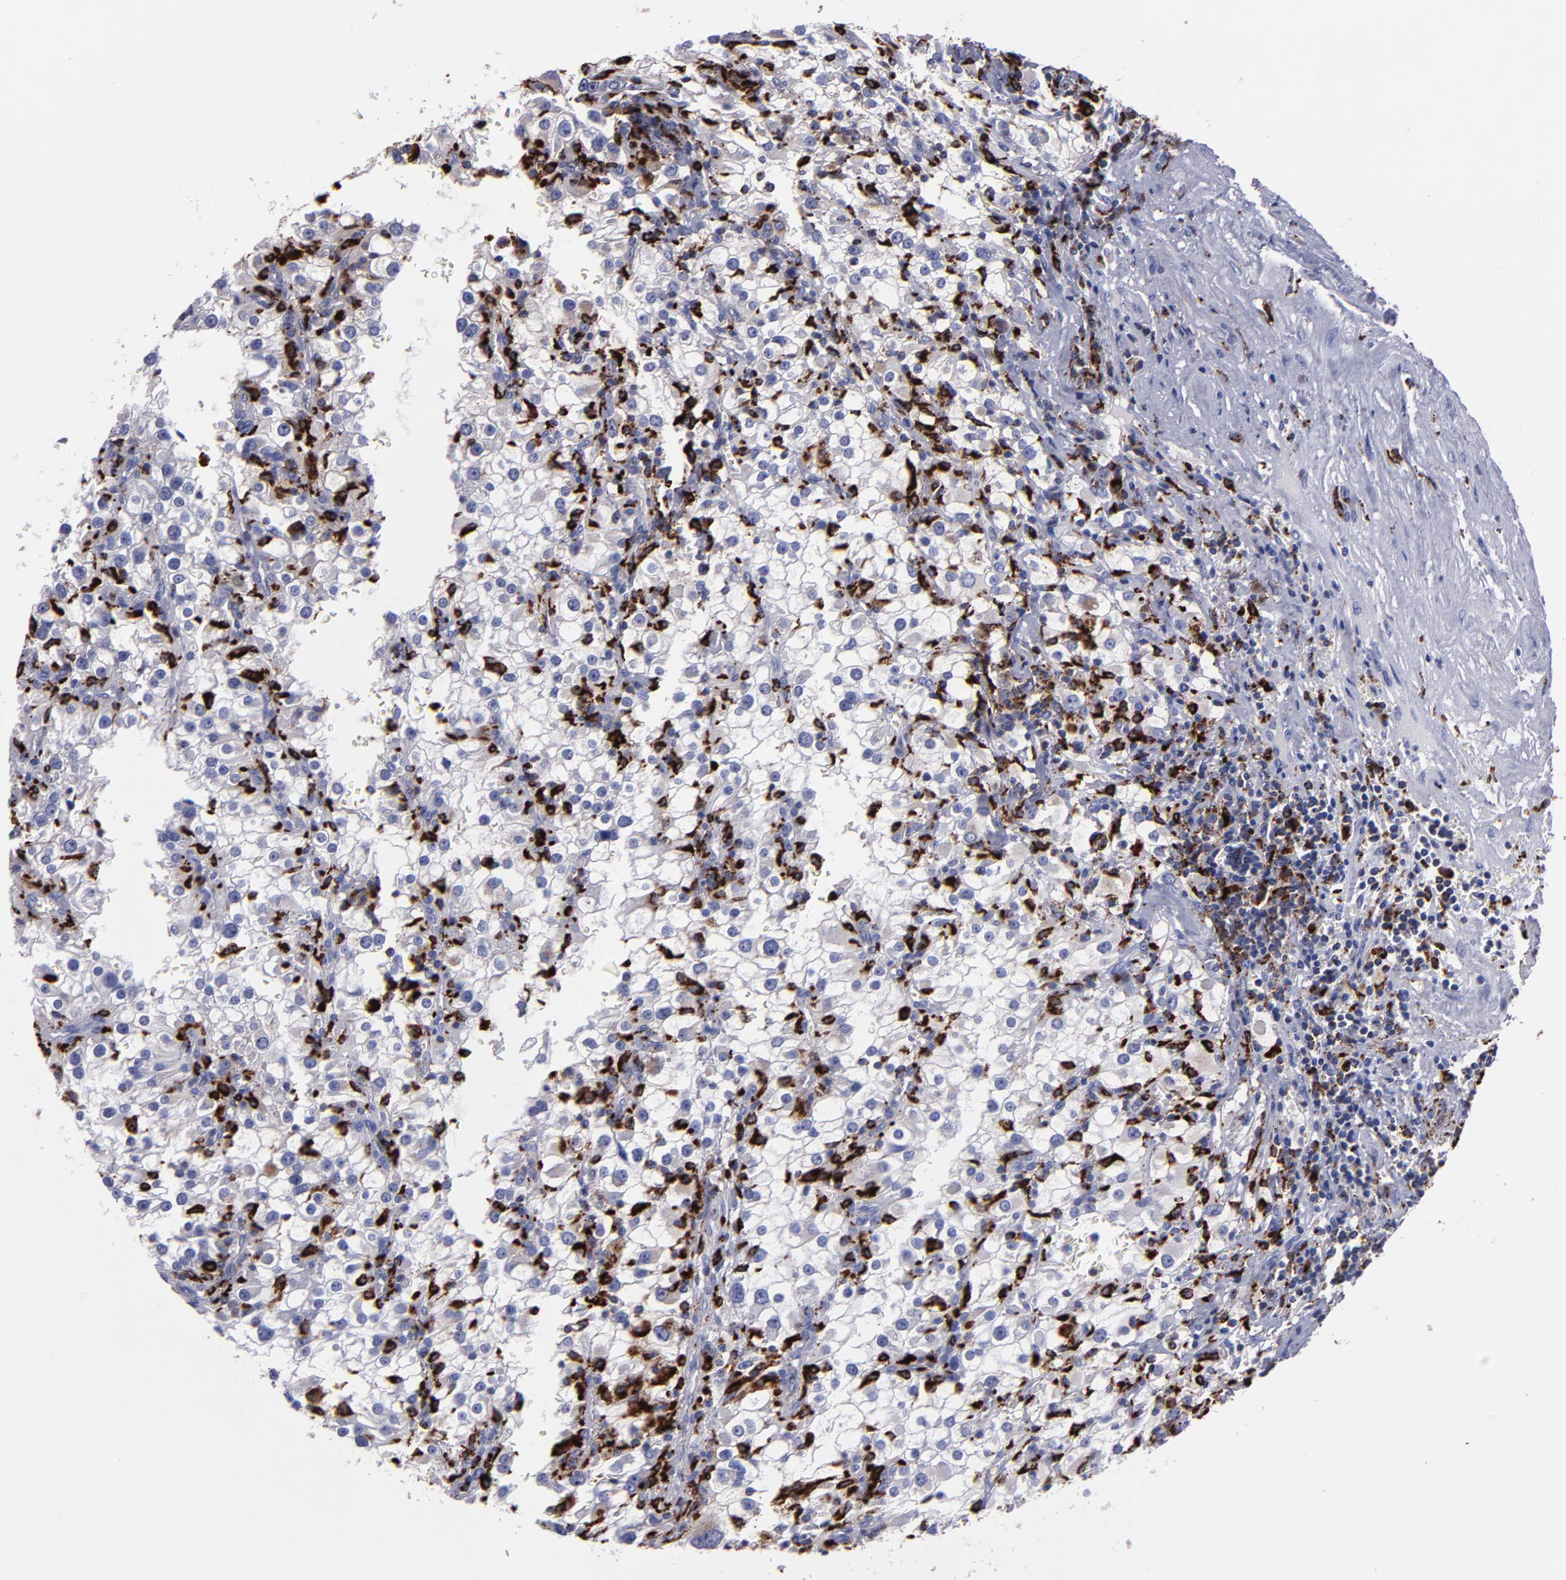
{"staining": {"intensity": "negative", "quantity": "none", "location": "none"}, "tissue": "renal cancer", "cell_type": "Tumor cells", "image_type": "cancer", "snomed": [{"axis": "morphology", "description": "Adenocarcinoma, NOS"}, {"axis": "topography", "description": "Kidney"}], "caption": "Tumor cells show no significant positivity in adenocarcinoma (renal). (Immunohistochemistry (ihc), brightfield microscopy, high magnification).", "gene": "CTSS", "patient": {"sex": "female", "age": 52}}